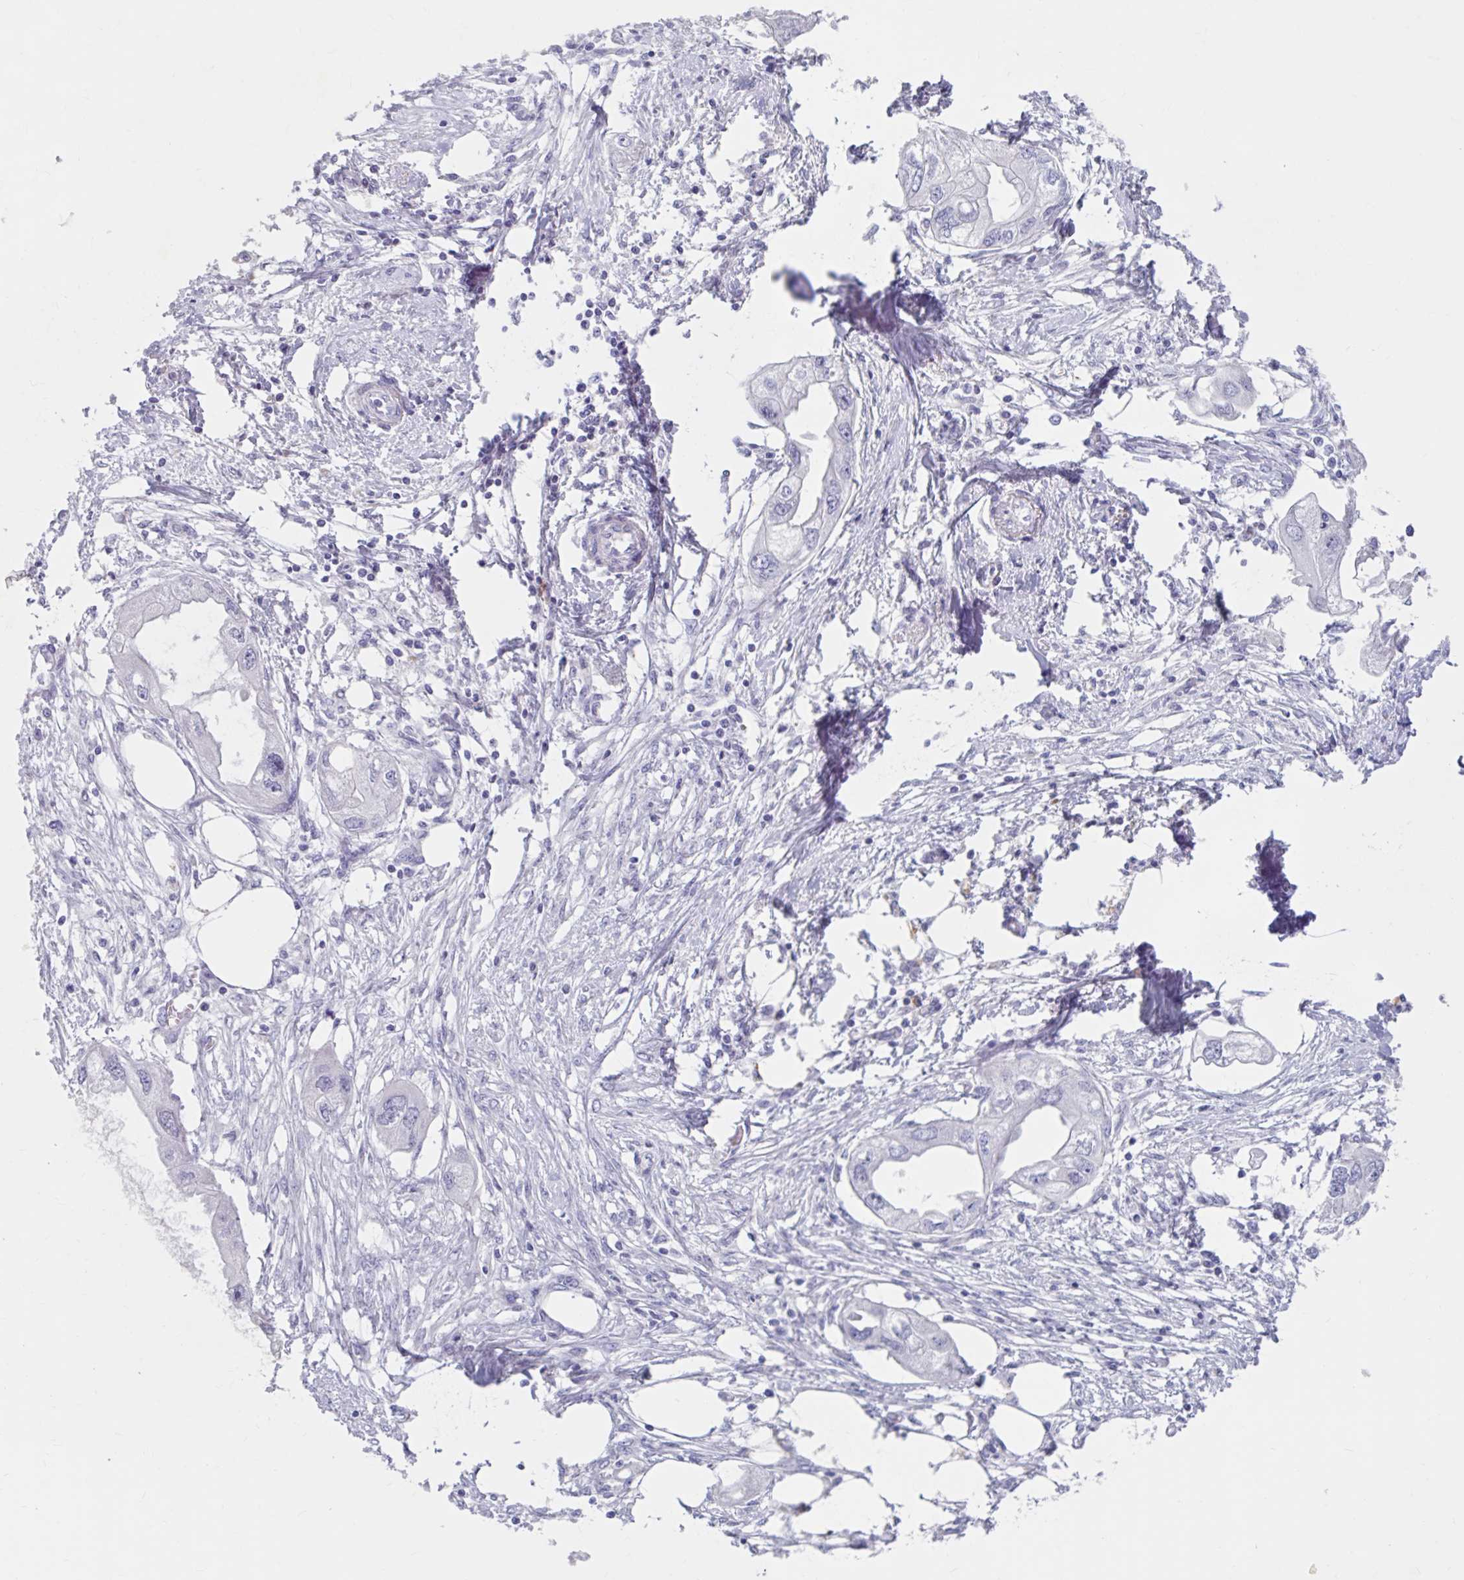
{"staining": {"intensity": "negative", "quantity": "none", "location": "none"}, "tissue": "endometrial cancer", "cell_type": "Tumor cells", "image_type": "cancer", "snomed": [{"axis": "morphology", "description": "Adenocarcinoma, NOS"}, {"axis": "morphology", "description": "Adenocarcinoma, metastatic, NOS"}, {"axis": "topography", "description": "Adipose tissue"}, {"axis": "topography", "description": "Endometrium"}], "caption": "Histopathology image shows no significant protein expression in tumor cells of endometrial adenocarcinoma.", "gene": "DPEP3", "patient": {"sex": "female", "age": 67}}